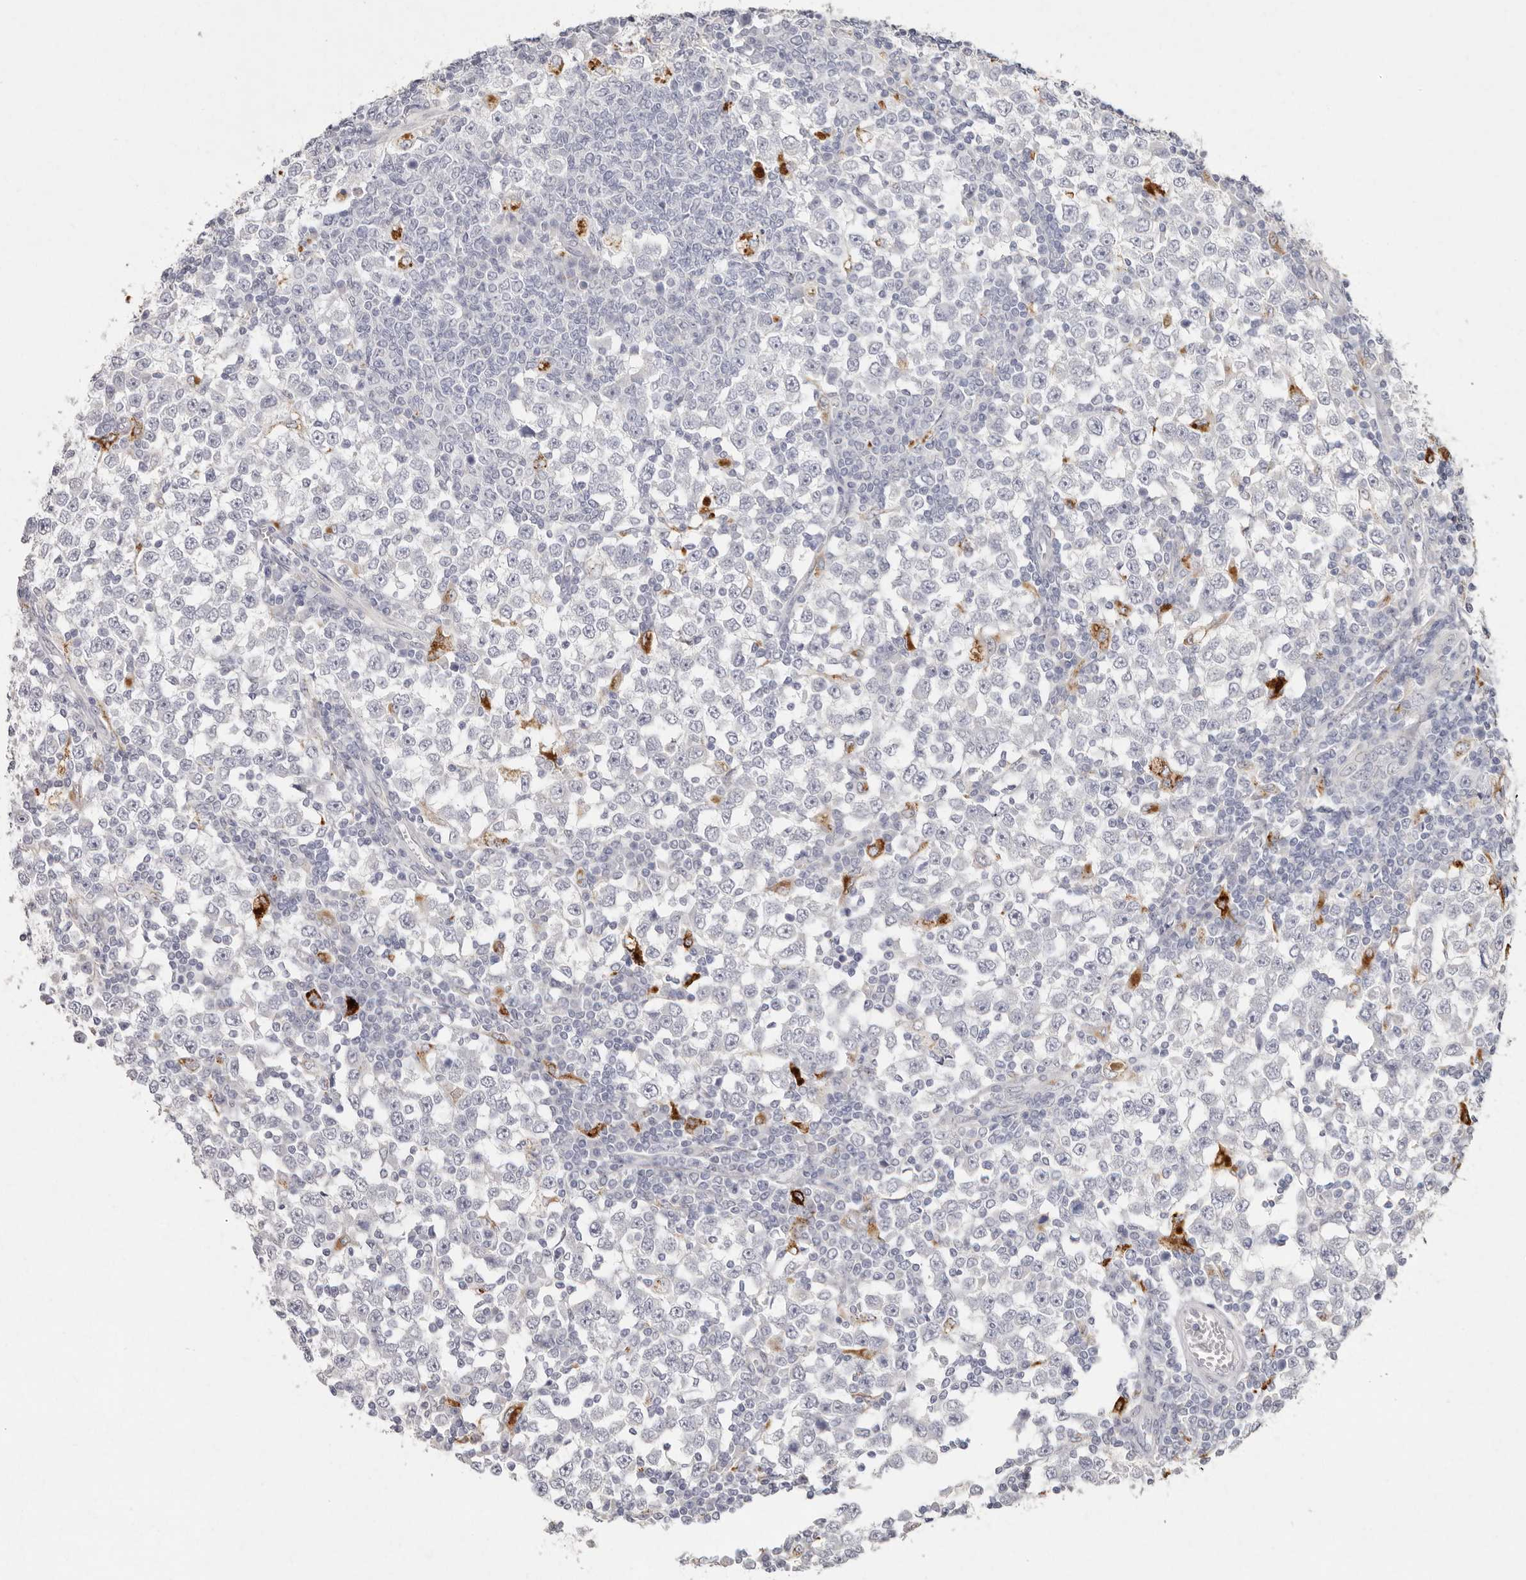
{"staining": {"intensity": "negative", "quantity": "none", "location": "none"}, "tissue": "testis cancer", "cell_type": "Tumor cells", "image_type": "cancer", "snomed": [{"axis": "morphology", "description": "Seminoma, NOS"}, {"axis": "topography", "description": "Testis"}], "caption": "This micrograph is of seminoma (testis) stained with immunohistochemistry (IHC) to label a protein in brown with the nuclei are counter-stained blue. There is no staining in tumor cells.", "gene": "FAM185A", "patient": {"sex": "male", "age": 65}}